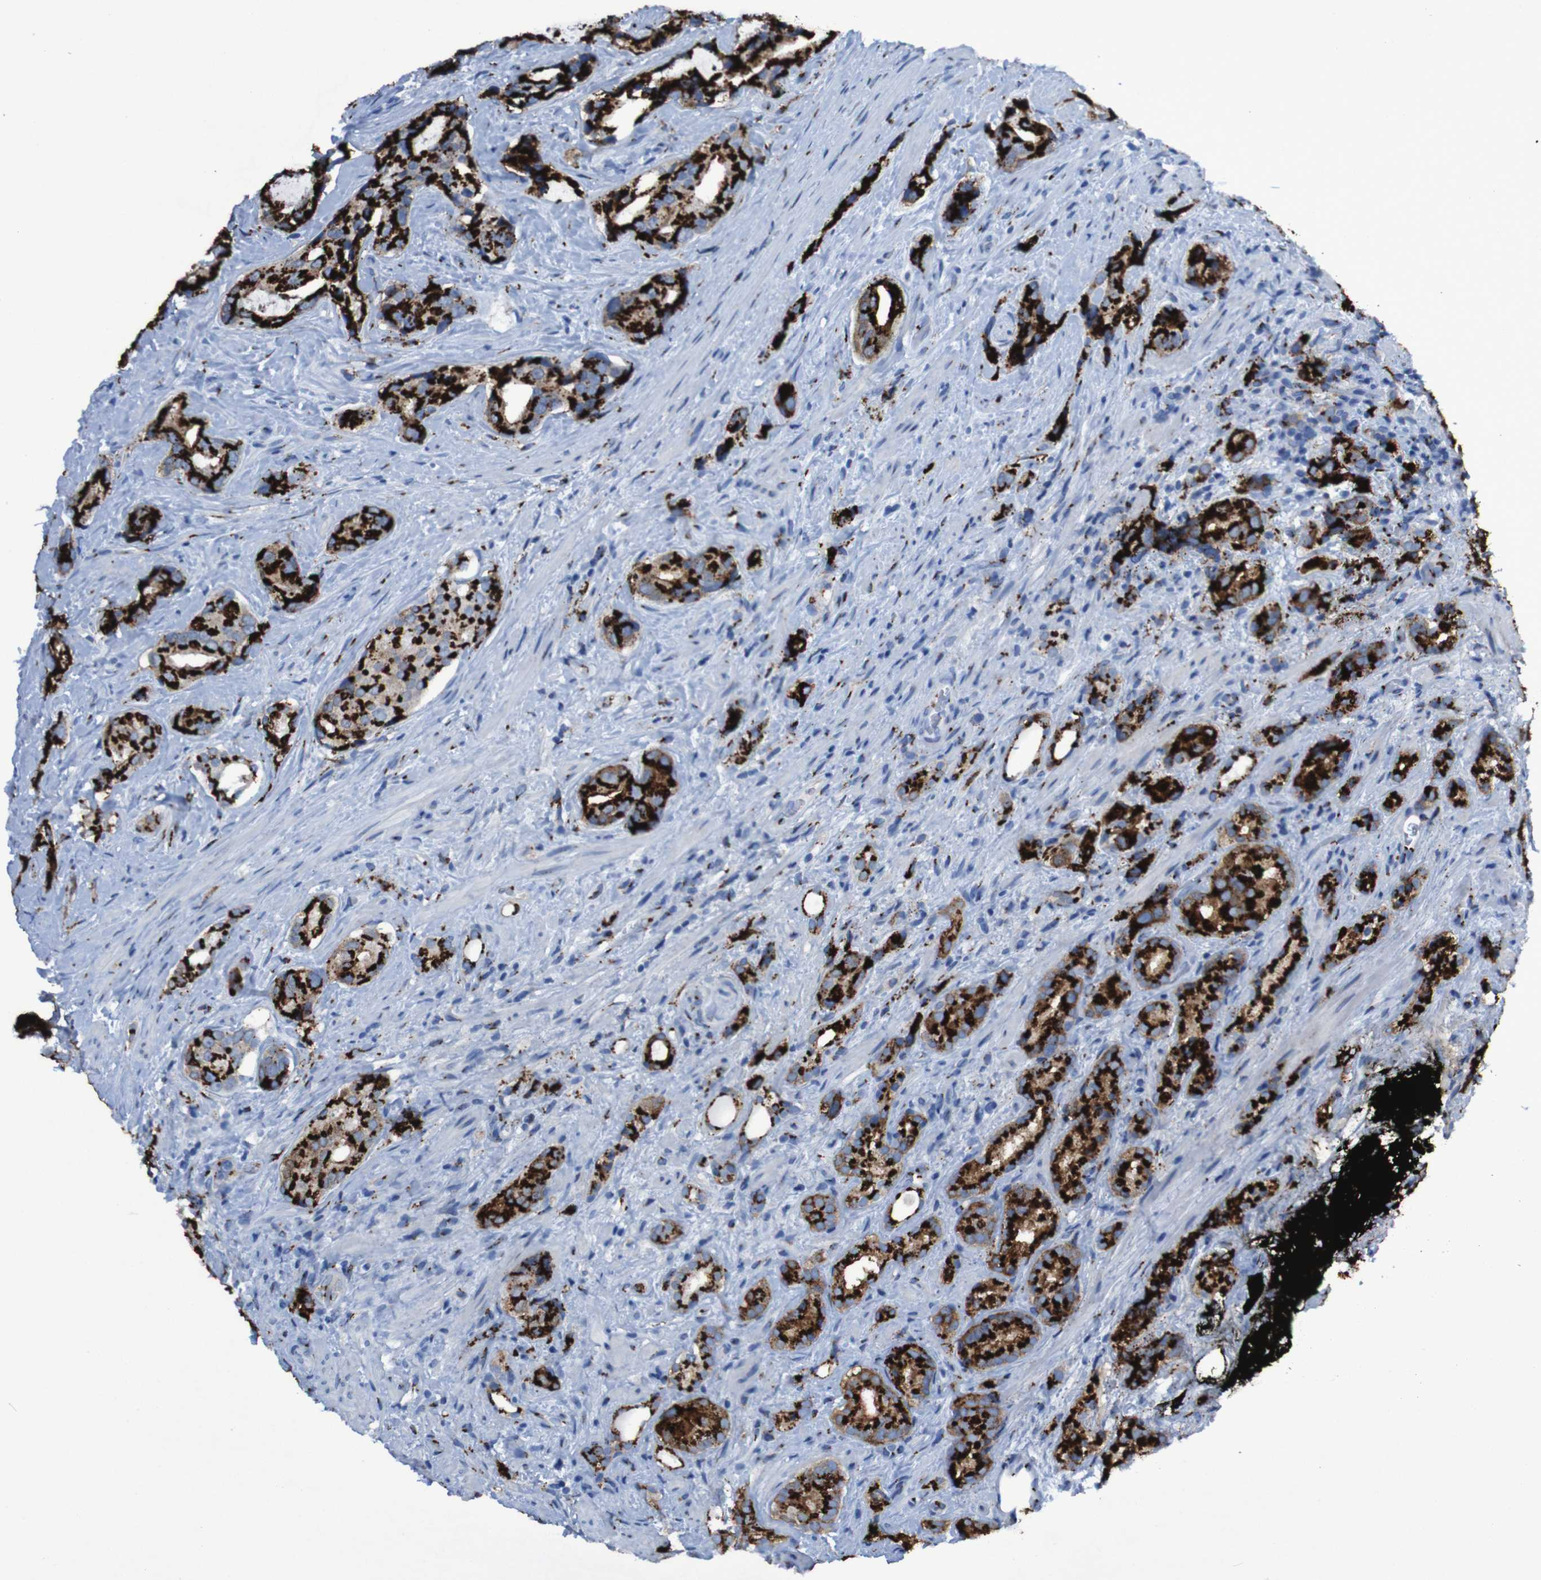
{"staining": {"intensity": "strong", "quantity": ">75%", "location": "cytoplasmic/membranous"}, "tissue": "prostate cancer", "cell_type": "Tumor cells", "image_type": "cancer", "snomed": [{"axis": "morphology", "description": "Adenocarcinoma, High grade"}, {"axis": "topography", "description": "Prostate"}], "caption": "Prostate cancer stained with immunohistochemistry (IHC) demonstrates strong cytoplasmic/membranous expression in about >75% of tumor cells.", "gene": "GOLM1", "patient": {"sex": "male", "age": 71}}